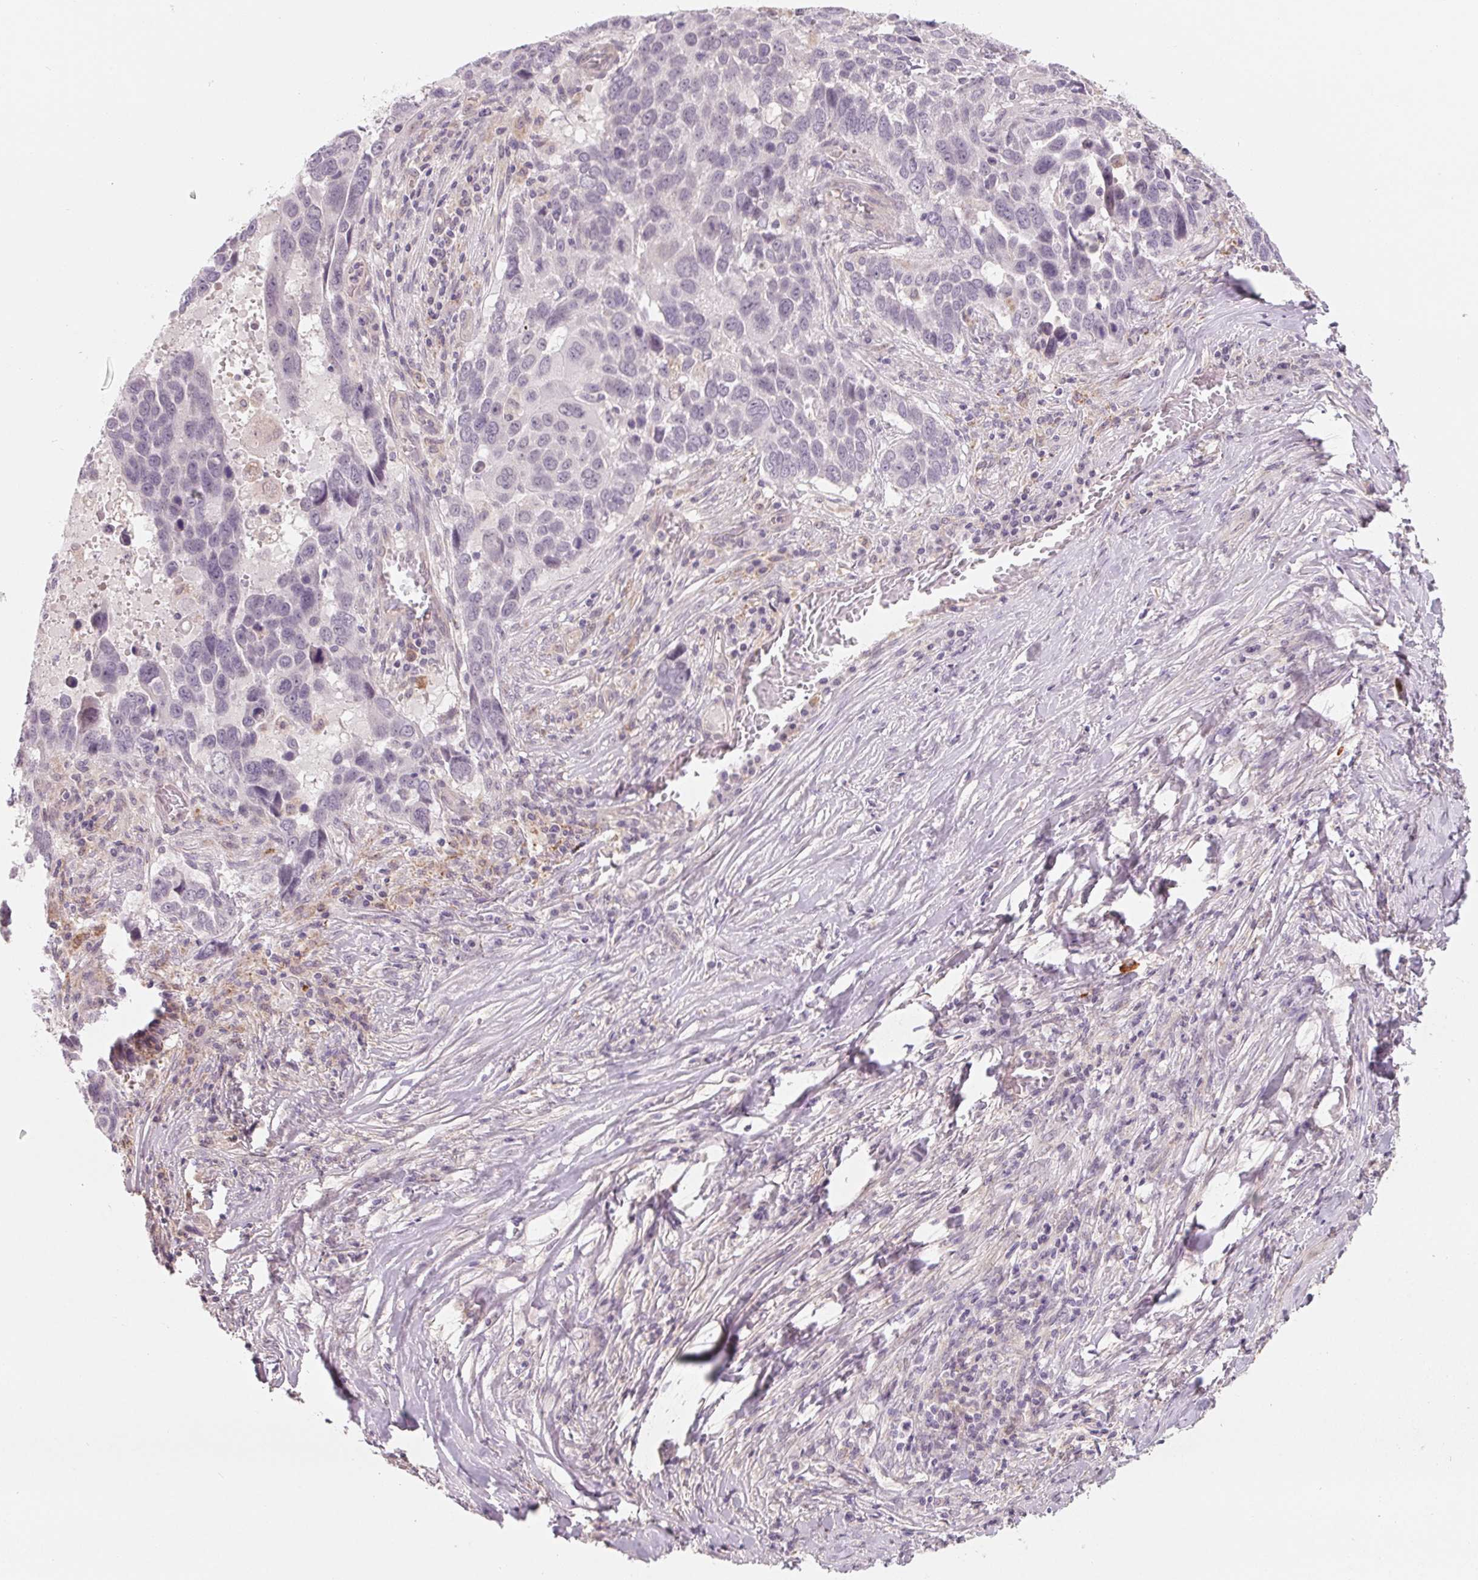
{"staining": {"intensity": "negative", "quantity": "none", "location": "none"}, "tissue": "lung cancer", "cell_type": "Tumor cells", "image_type": "cancer", "snomed": [{"axis": "morphology", "description": "Squamous cell carcinoma, NOS"}, {"axis": "topography", "description": "Lung"}], "caption": "The immunohistochemistry photomicrograph has no significant expression in tumor cells of lung cancer tissue. (Brightfield microscopy of DAB (3,3'-diaminobenzidine) immunohistochemistry at high magnification).", "gene": "CFC1", "patient": {"sex": "male", "age": 68}}